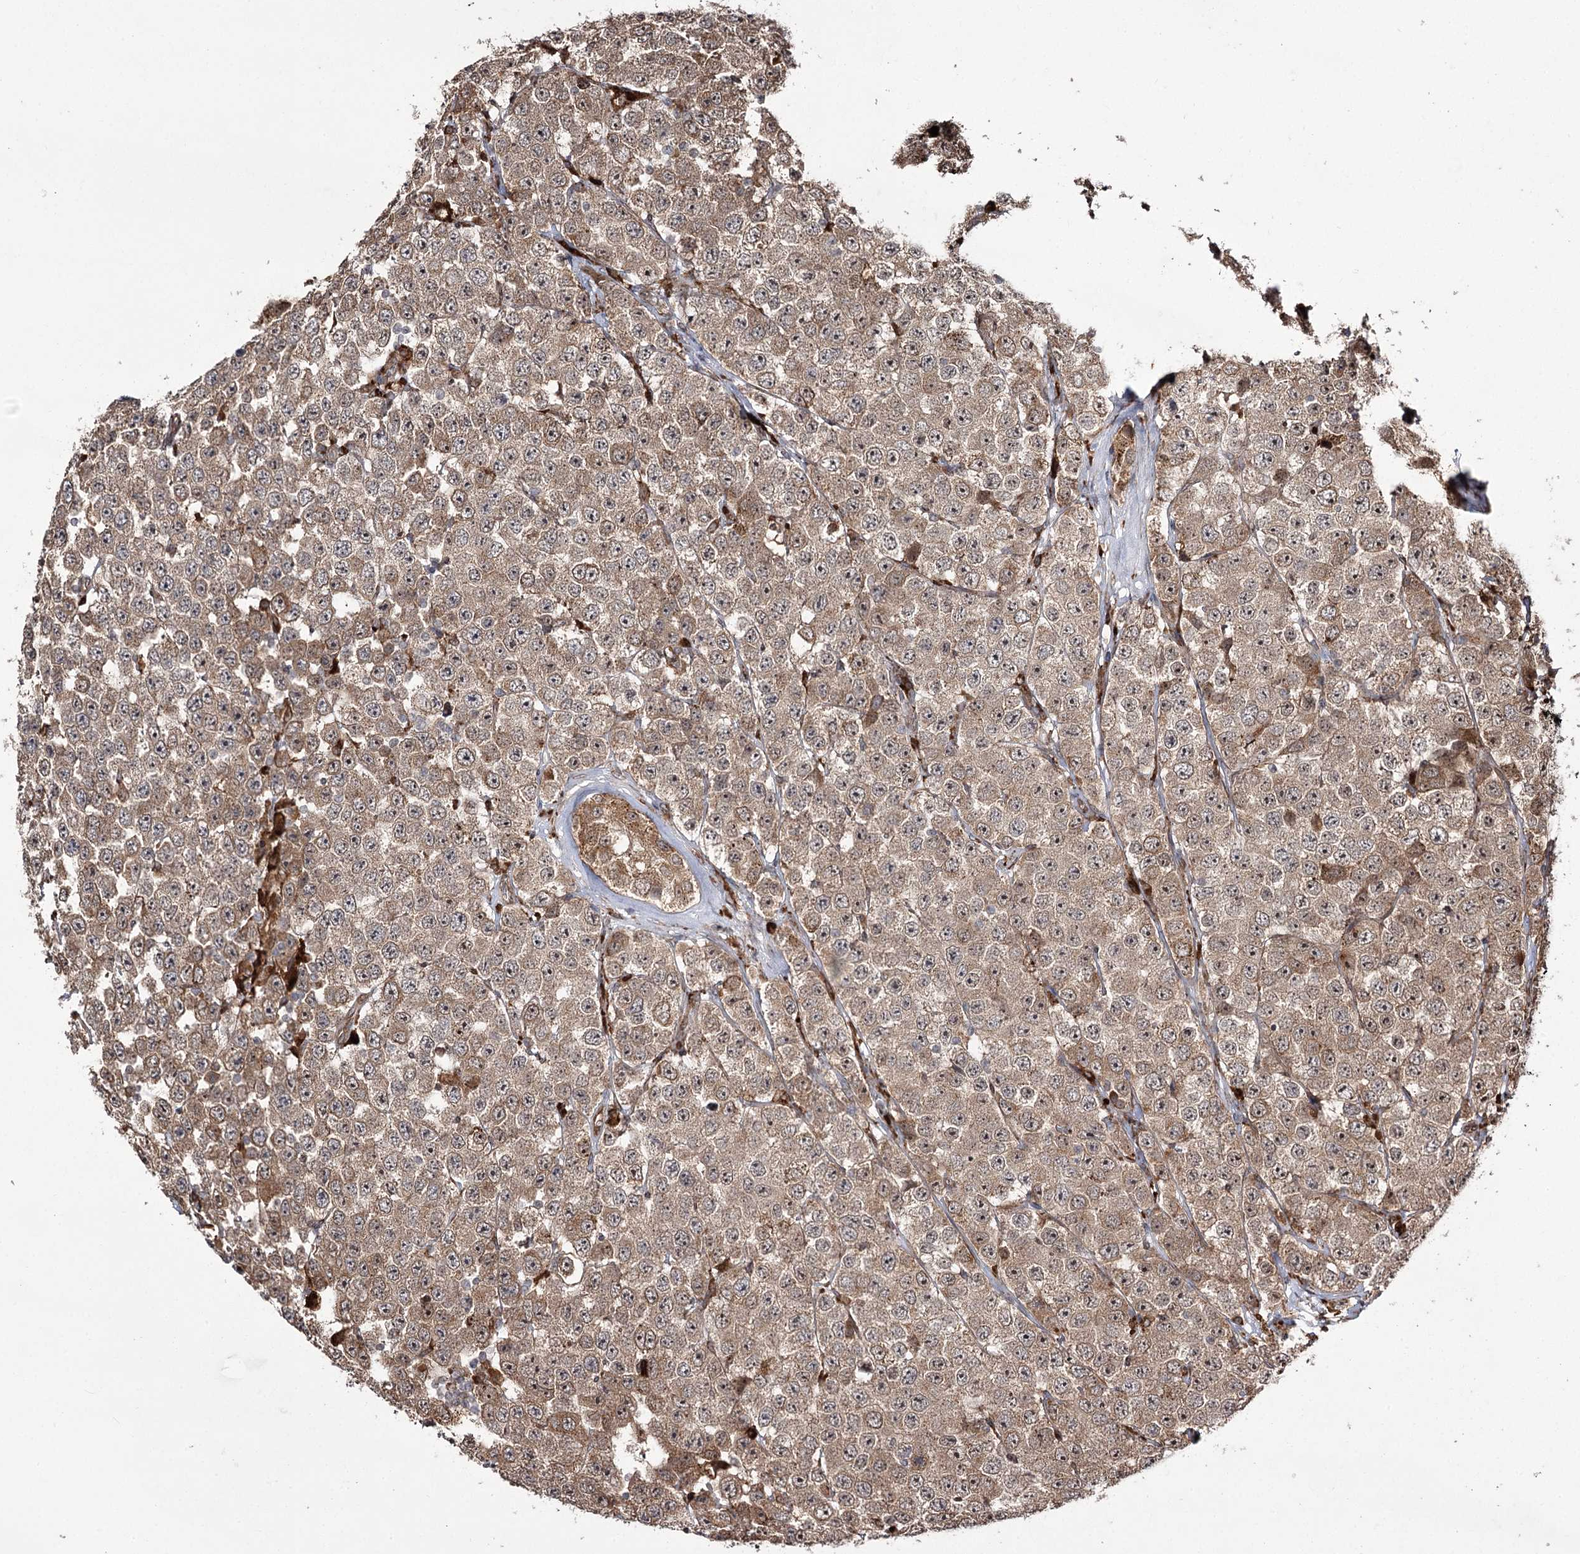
{"staining": {"intensity": "moderate", "quantity": ">75%", "location": "cytoplasmic/membranous"}, "tissue": "testis cancer", "cell_type": "Tumor cells", "image_type": "cancer", "snomed": [{"axis": "morphology", "description": "Seminoma, NOS"}, {"axis": "topography", "description": "Testis"}], "caption": "Protein staining demonstrates moderate cytoplasmic/membranous expression in approximately >75% of tumor cells in testis cancer (seminoma). (DAB (3,3'-diaminobenzidine) IHC, brown staining for protein, blue staining for nuclei).", "gene": "FANCL", "patient": {"sex": "male", "age": 28}}